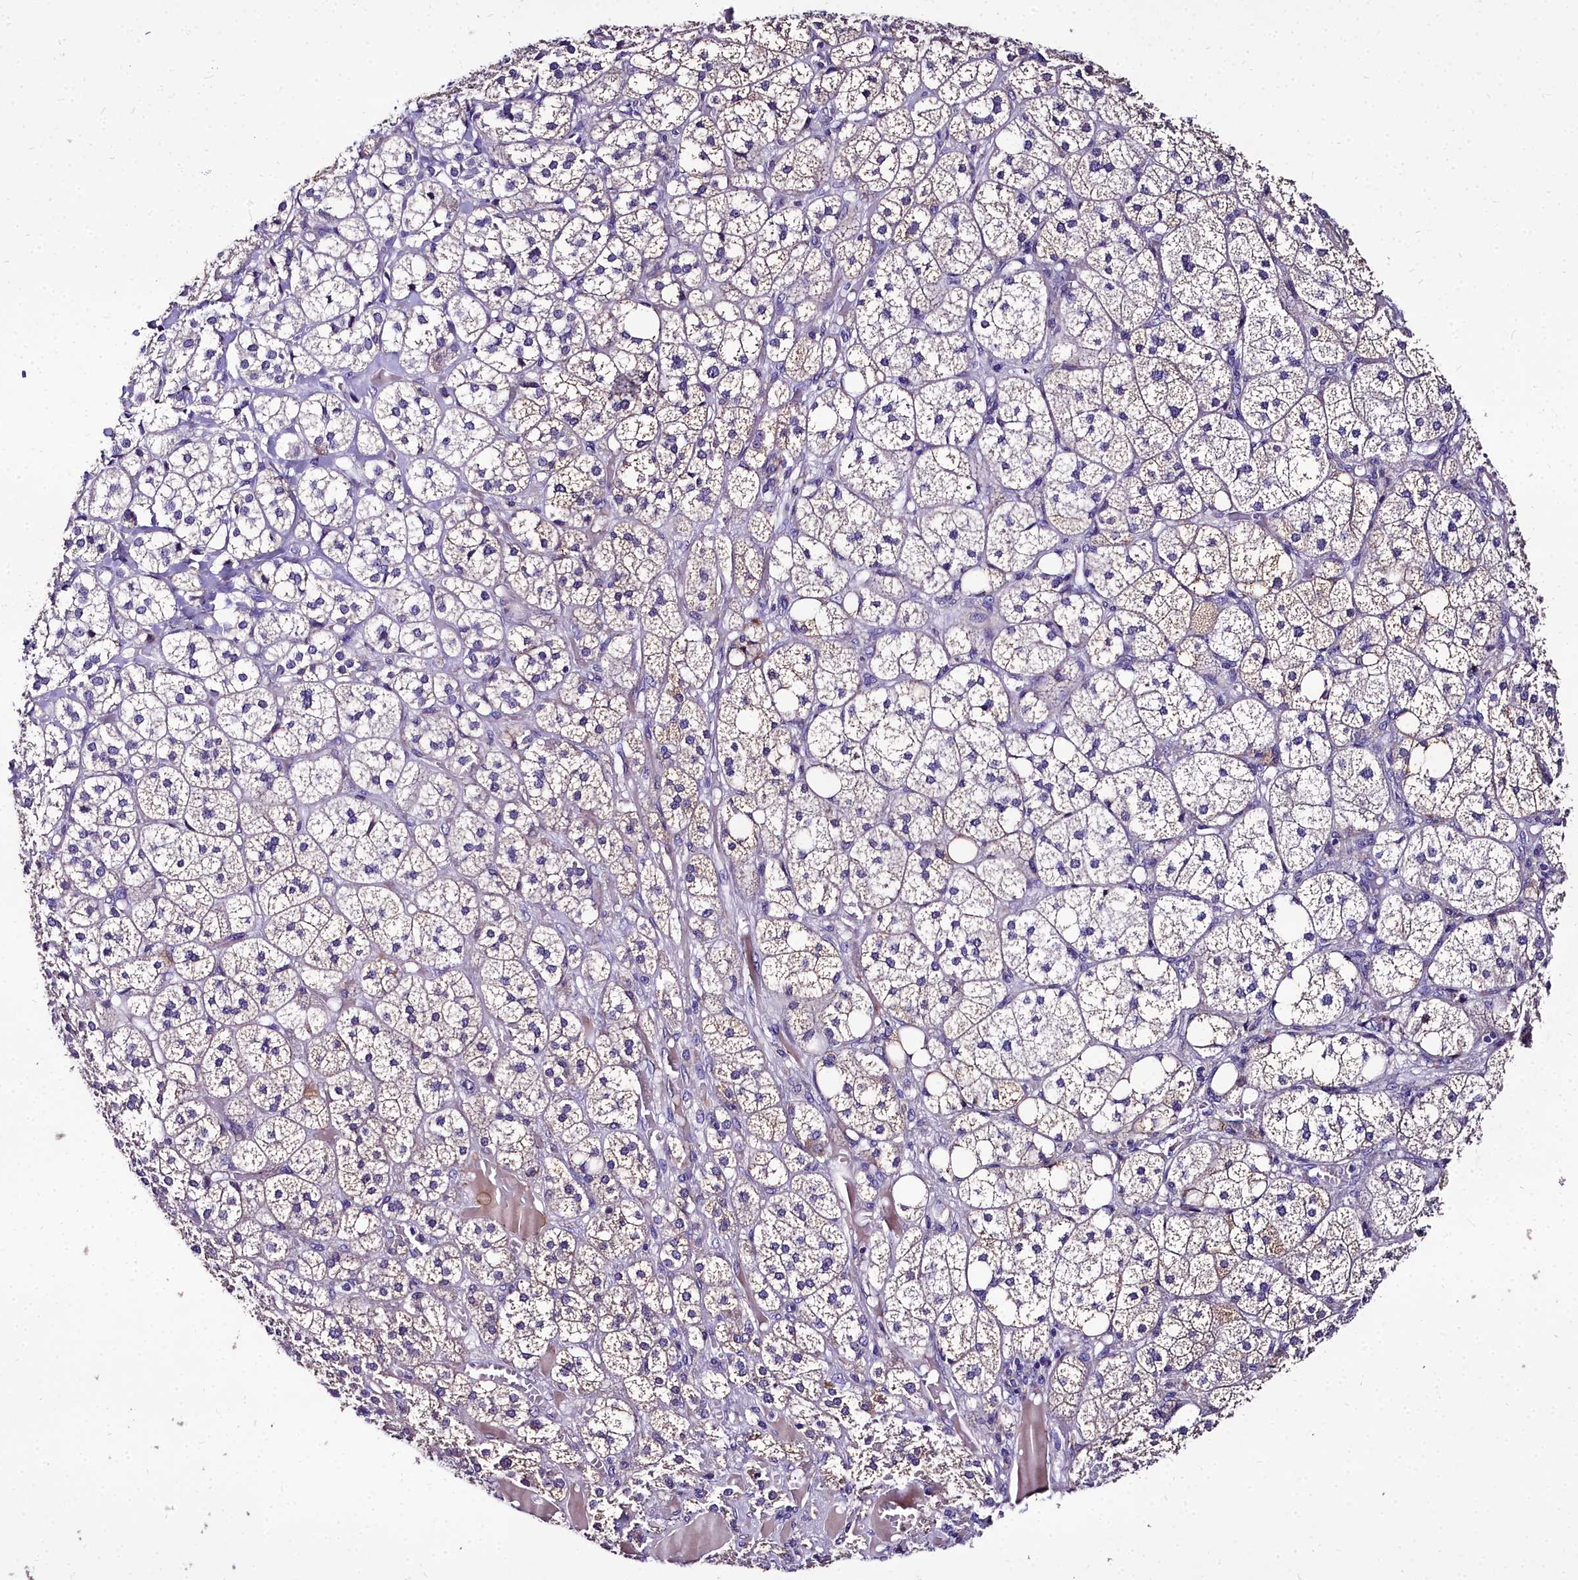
{"staining": {"intensity": "moderate", "quantity": "<25%", "location": "cytoplasmic/membranous"}, "tissue": "adrenal gland", "cell_type": "Glandular cells", "image_type": "normal", "snomed": [{"axis": "morphology", "description": "Normal tissue, NOS"}, {"axis": "topography", "description": "Adrenal gland"}], "caption": "Protein staining reveals moderate cytoplasmic/membranous staining in about <25% of glandular cells in unremarkable adrenal gland.", "gene": "MS4A18", "patient": {"sex": "female", "age": 61}}